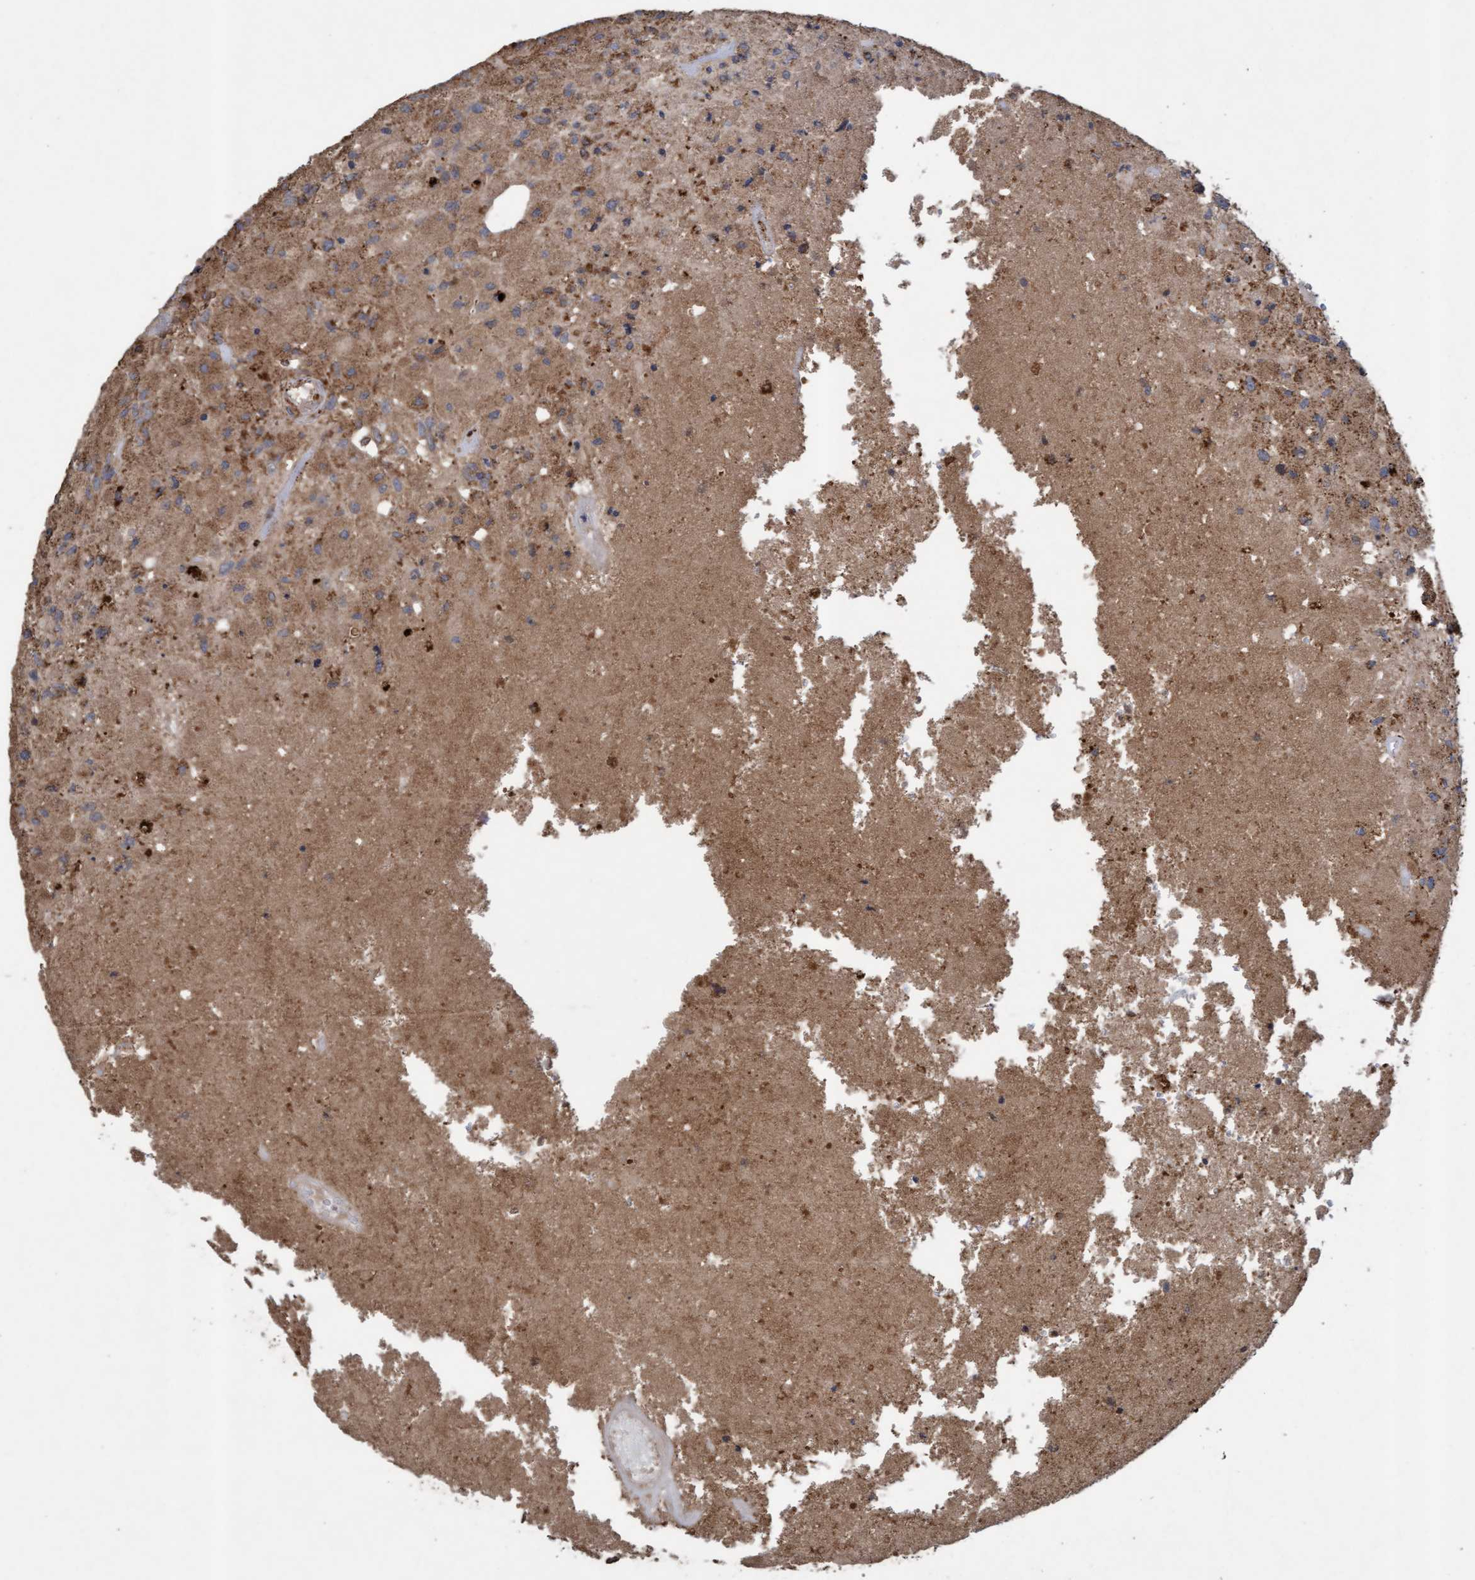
{"staining": {"intensity": "moderate", "quantity": ">75%", "location": "cytoplasmic/membranous"}, "tissue": "glioma", "cell_type": "Tumor cells", "image_type": "cancer", "snomed": [{"axis": "morphology", "description": "Normal tissue, NOS"}, {"axis": "morphology", "description": "Glioma, malignant, High grade"}, {"axis": "topography", "description": "Cerebral cortex"}], "caption": "Human malignant glioma (high-grade) stained with a brown dye shows moderate cytoplasmic/membranous positive expression in about >75% of tumor cells.", "gene": "ATPAF2", "patient": {"sex": "male", "age": 77}}